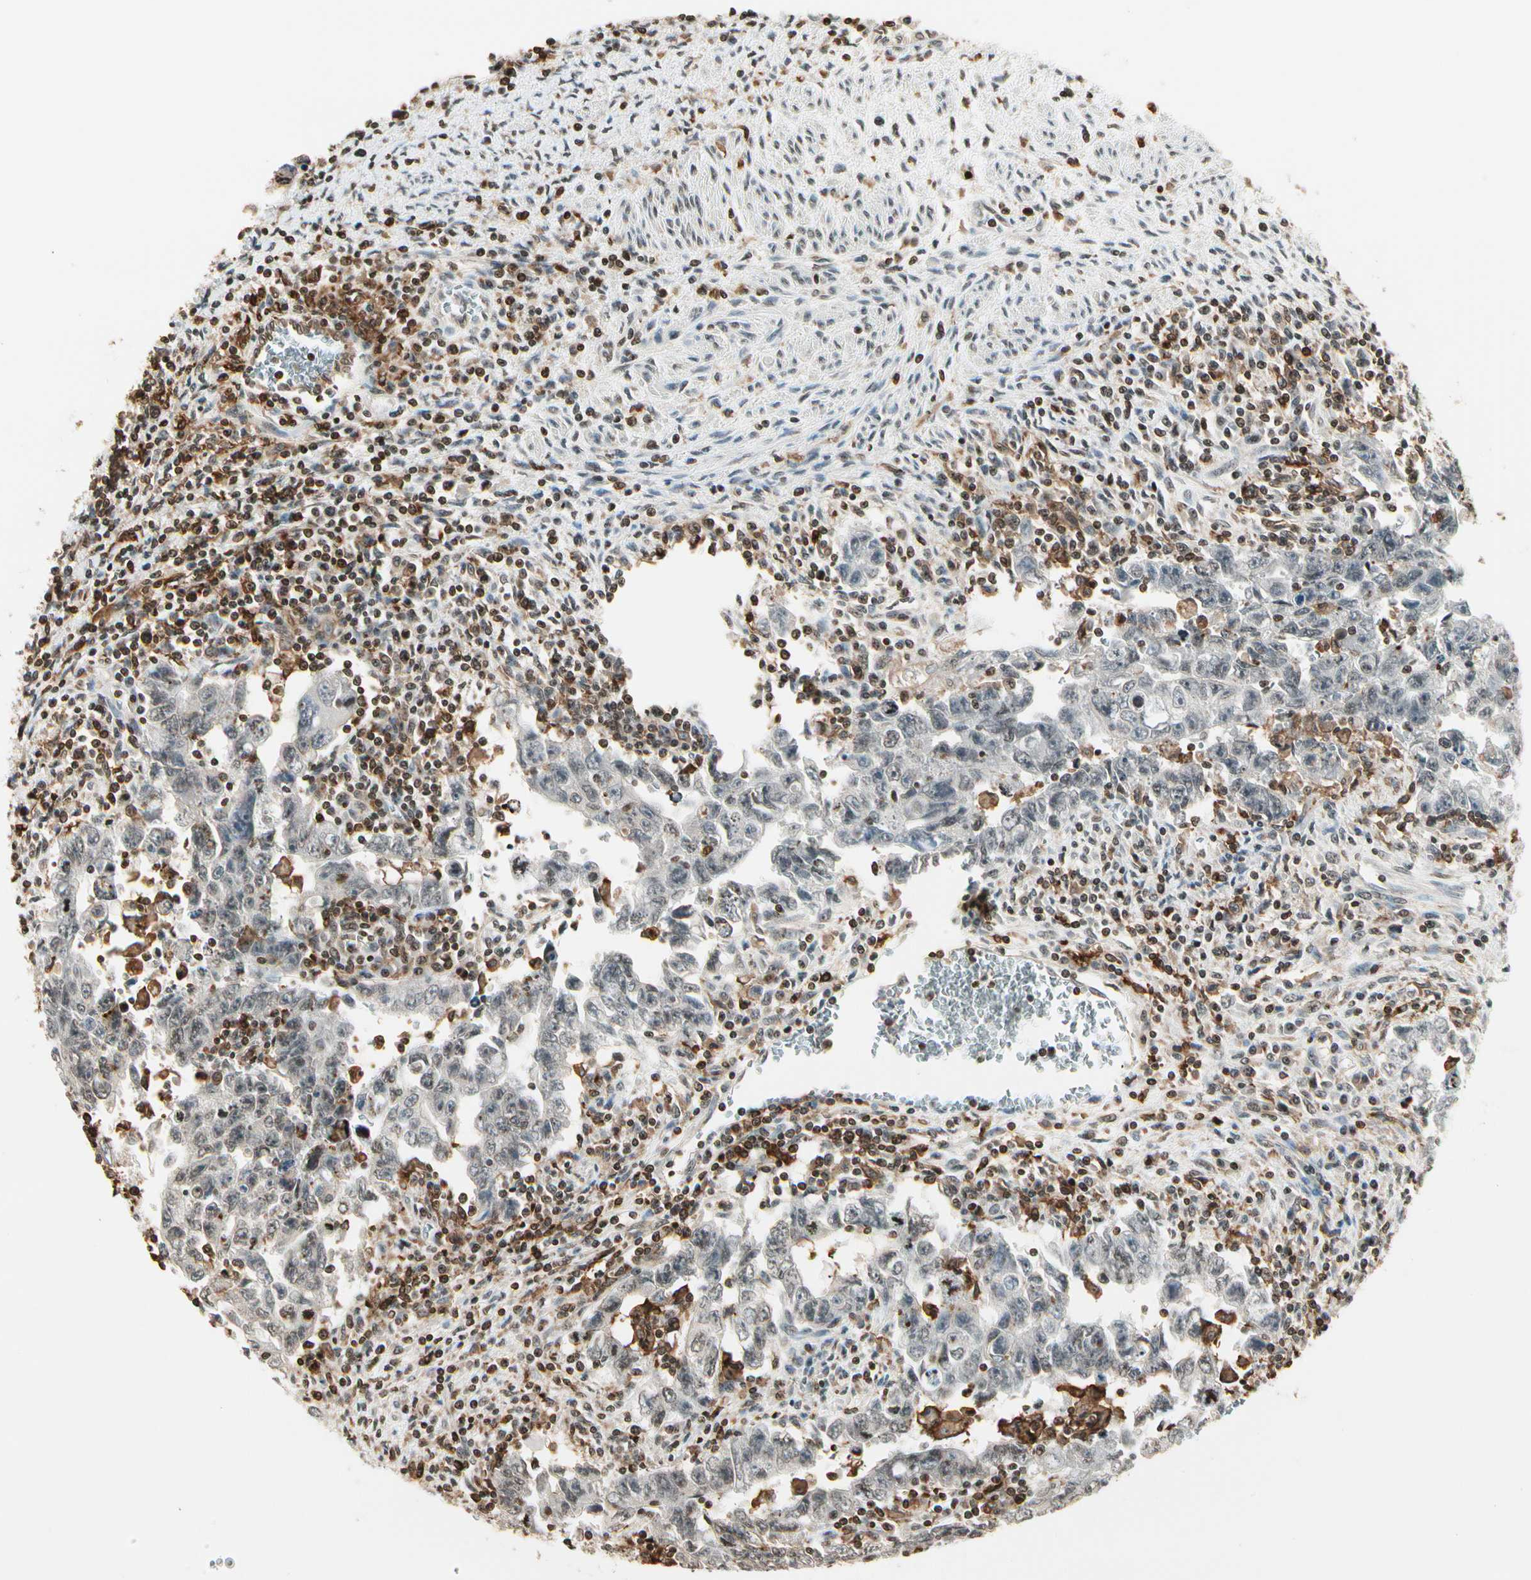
{"staining": {"intensity": "weak", "quantity": "<25%", "location": "nuclear"}, "tissue": "testis cancer", "cell_type": "Tumor cells", "image_type": "cancer", "snomed": [{"axis": "morphology", "description": "Carcinoma, Embryonal, NOS"}, {"axis": "topography", "description": "Testis"}], "caption": "This is an immunohistochemistry (IHC) micrograph of human testis cancer. There is no expression in tumor cells.", "gene": "FER", "patient": {"sex": "male", "age": 28}}